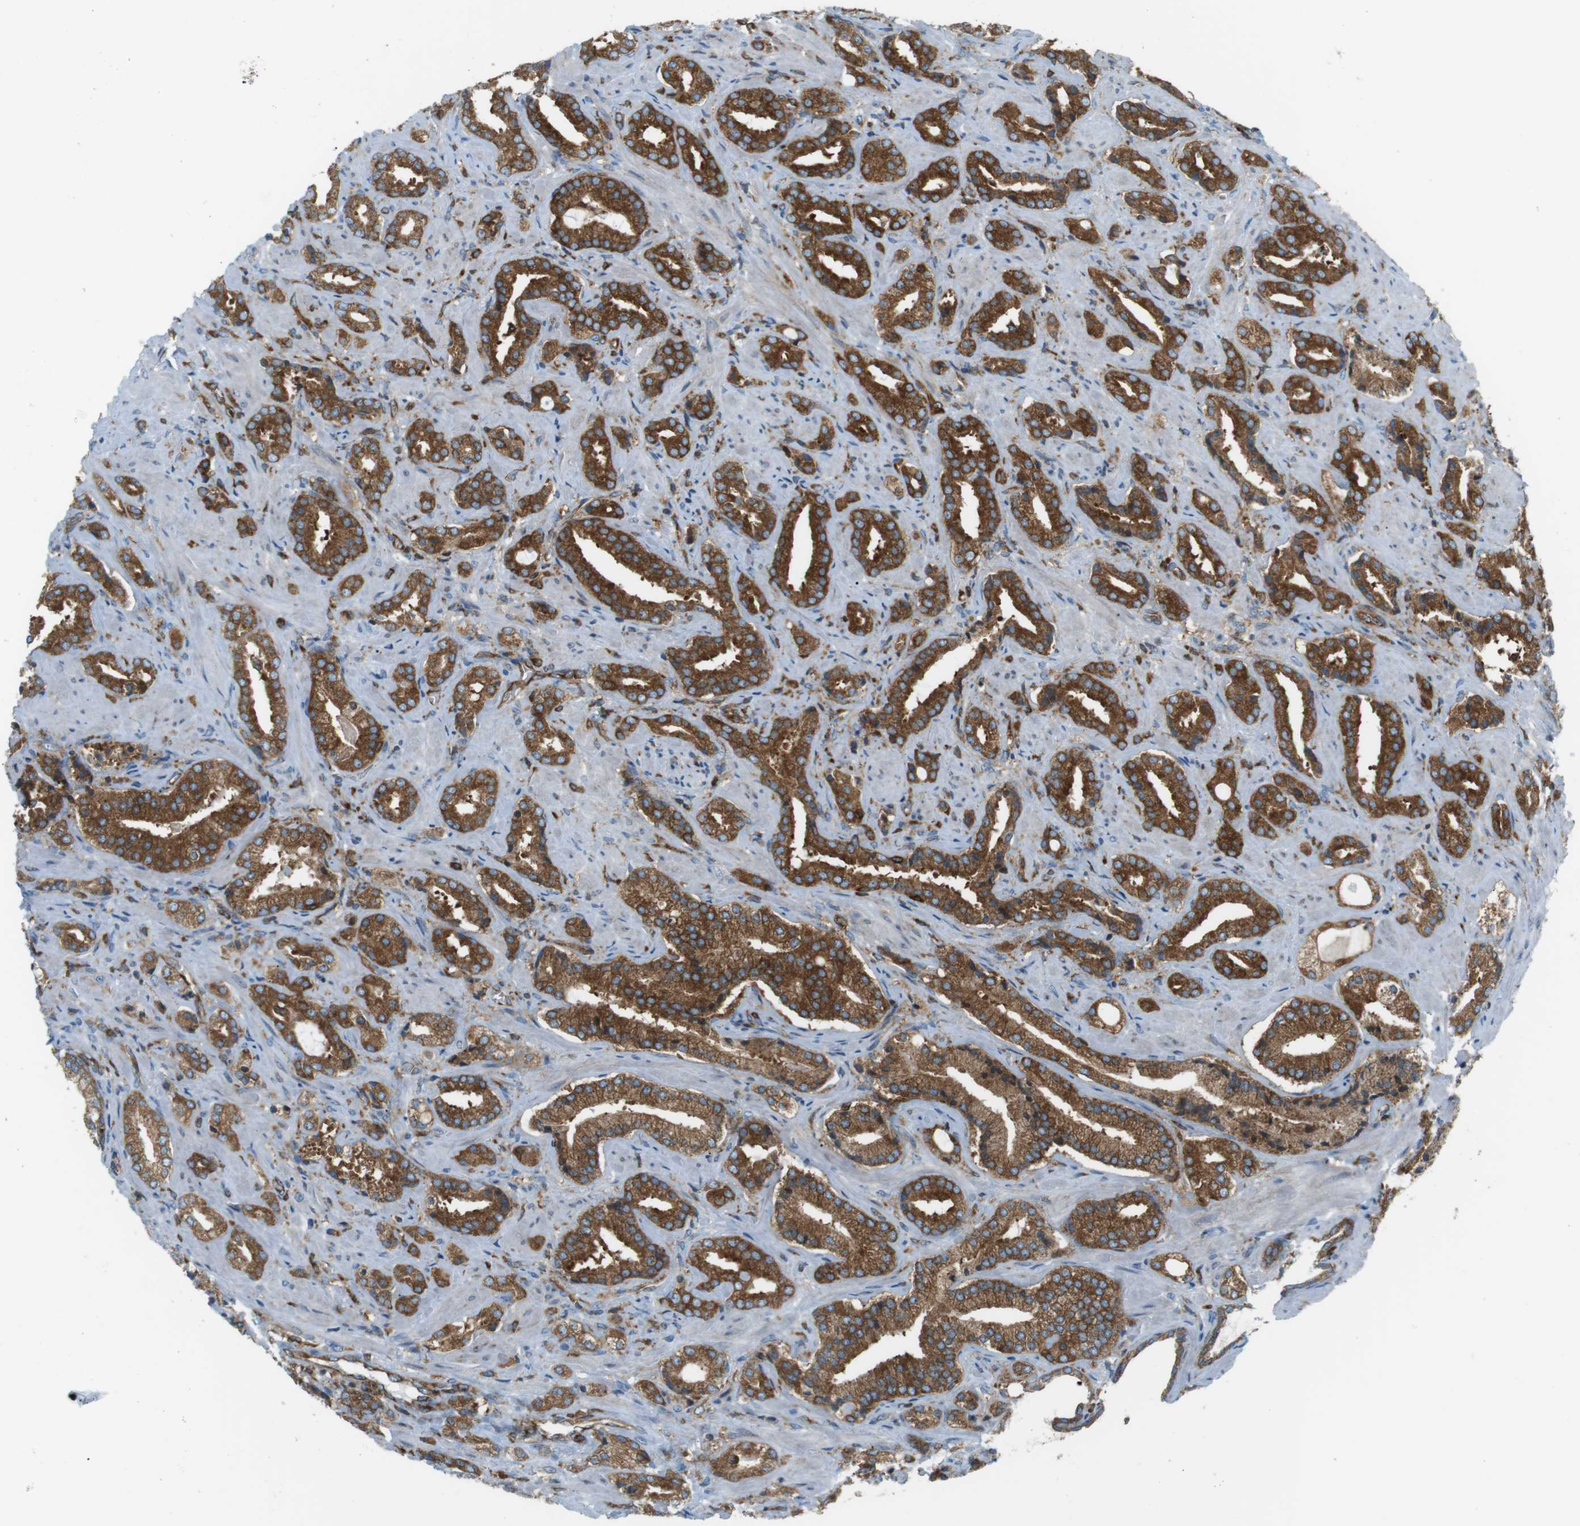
{"staining": {"intensity": "strong", "quantity": ">75%", "location": "cytoplasmic/membranous"}, "tissue": "prostate cancer", "cell_type": "Tumor cells", "image_type": "cancer", "snomed": [{"axis": "morphology", "description": "Adenocarcinoma, High grade"}, {"axis": "topography", "description": "Prostate"}], "caption": "High-power microscopy captured an immunohistochemistry micrograph of adenocarcinoma (high-grade) (prostate), revealing strong cytoplasmic/membranous positivity in approximately >75% of tumor cells.", "gene": "FLII", "patient": {"sex": "male", "age": 64}}